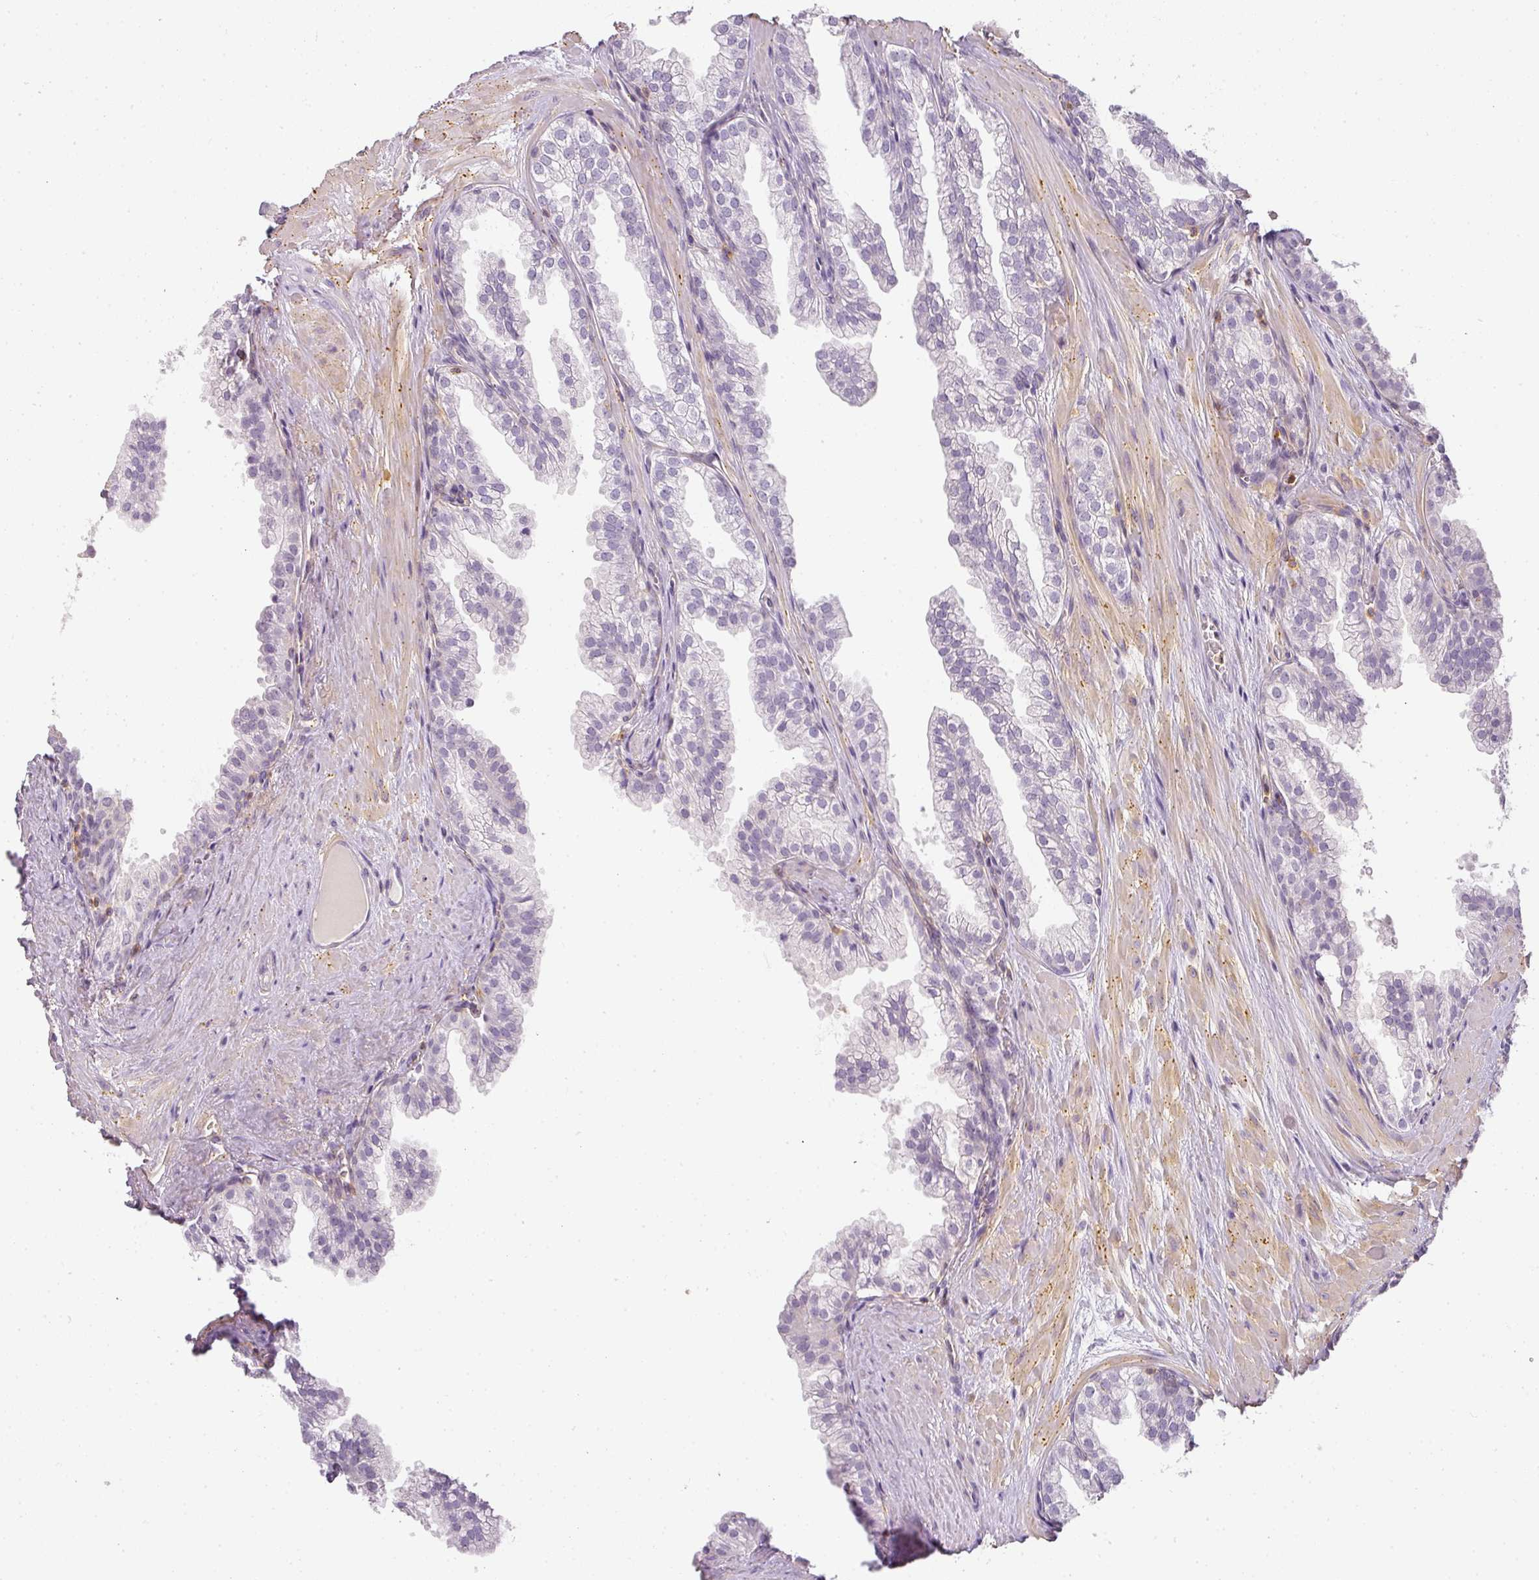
{"staining": {"intensity": "negative", "quantity": "none", "location": "none"}, "tissue": "prostate", "cell_type": "Glandular cells", "image_type": "normal", "snomed": [{"axis": "morphology", "description": "Normal tissue, NOS"}, {"axis": "topography", "description": "Prostate"}, {"axis": "topography", "description": "Peripheral nerve tissue"}], "caption": "Immunohistochemical staining of benign human prostate reveals no significant staining in glandular cells. The staining is performed using DAB (3,3'-diaminobenzidine) brown chromogen with nuclei counter-stained in using hematoxylin.", "gene": "TMEM42", "patient": {"sex": "male", "age": 55}}